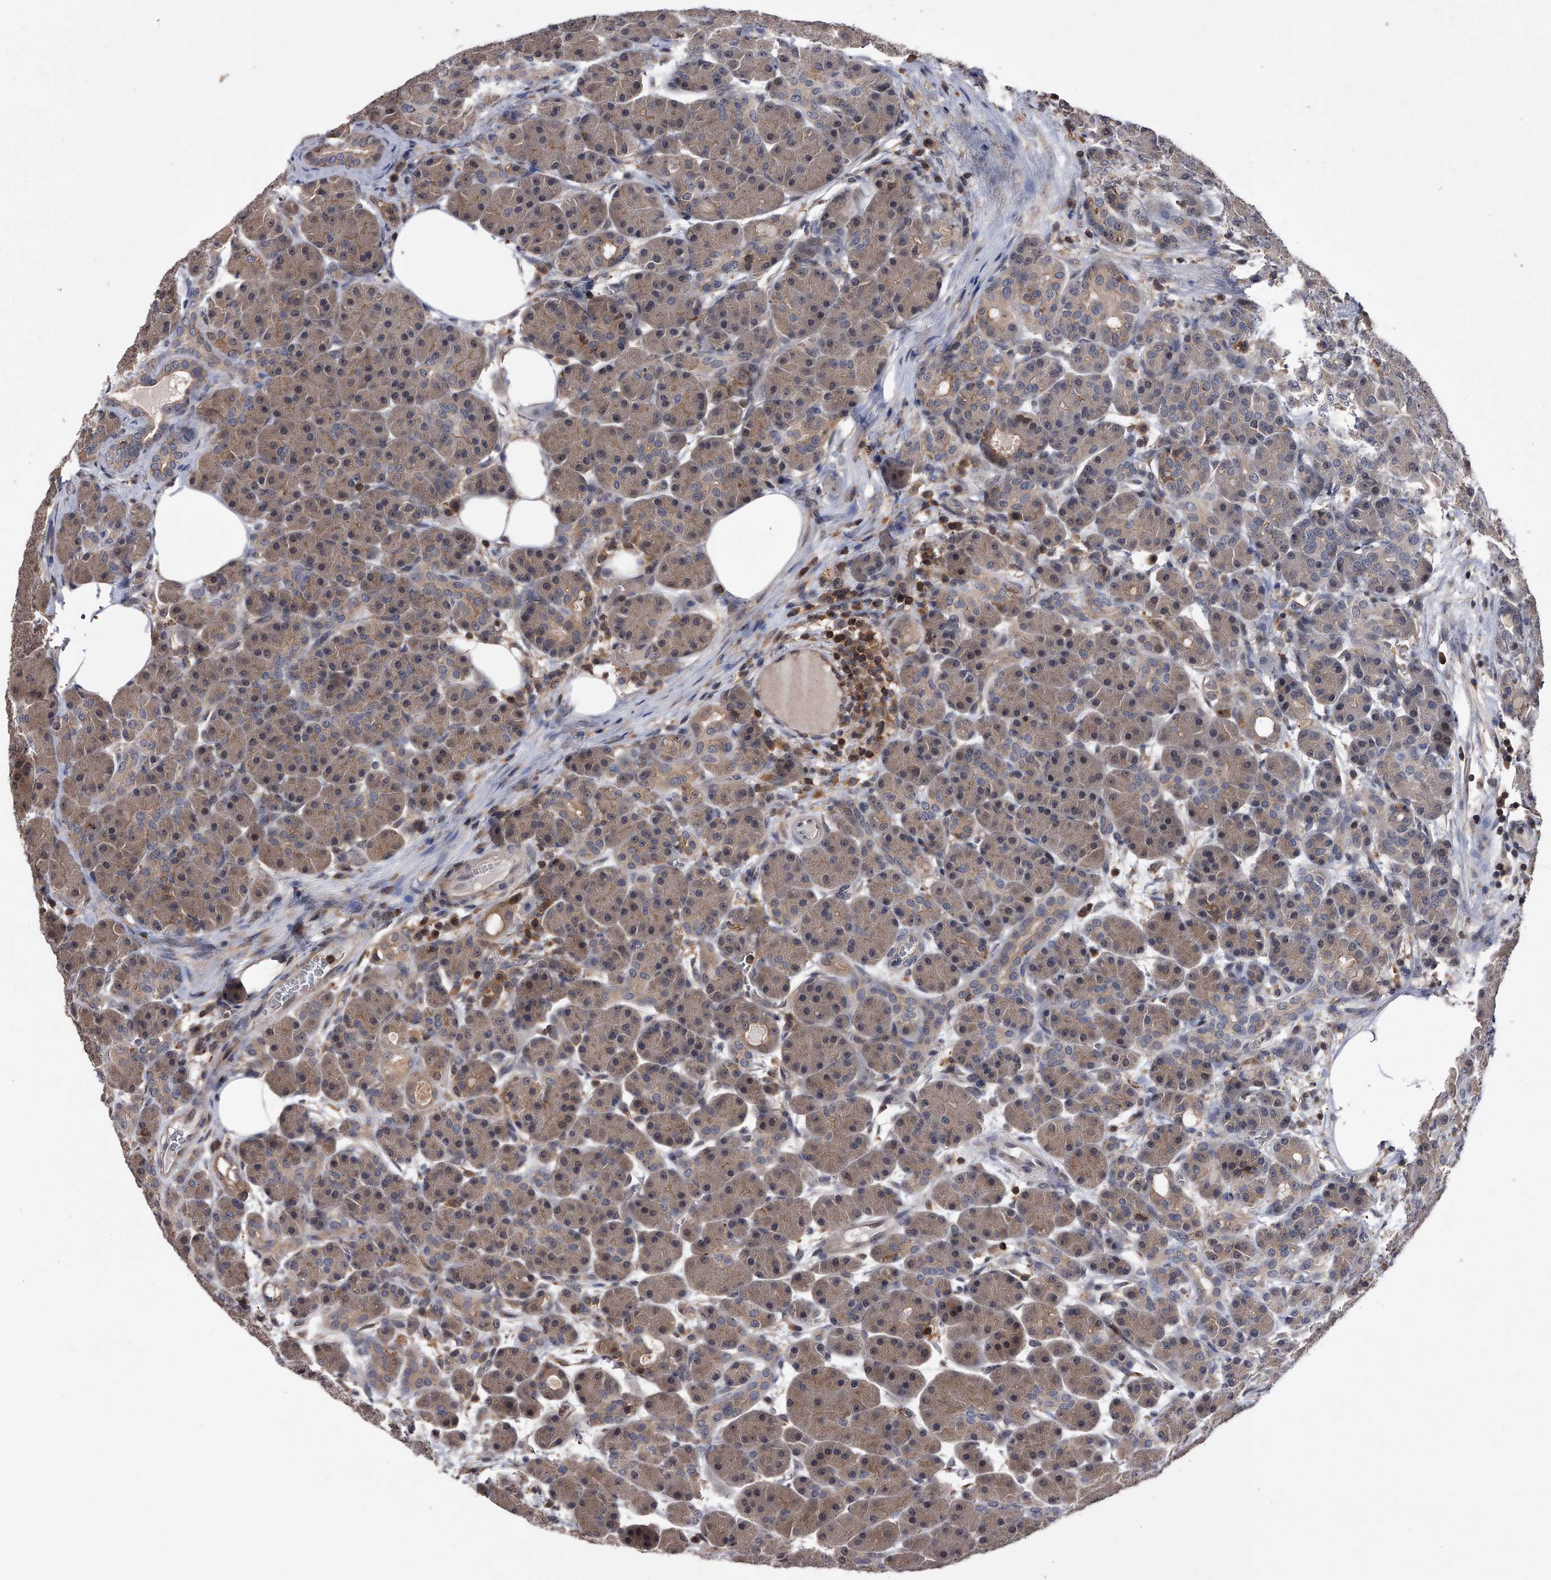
{"staining": {"intensity": "moderate", "quantity": "25%-75%", "location": "cytoplasmic/membranous"}, "tissue": "pancreas", "cell_type": "Exocrine glandular cells", "image_type": "normal", "snomed": [{"axis": "morphology", "description": "Normal tissue, NOS"}, {"axis": "topography", "description": "Pancreas"}], "caption": "The image demonstrates a brown stain indicating the presence of a protein in the cytoplasmic/membranous of exocrine glandular cells in pancreas. Using DAB (3,3'-diaminobenzidine) (brown) and hematoxylin (blue) stains, captured at high magnification using brightfield microscopy.", "gene": "PAN3", "patient": {"sex": "male", "age": 63}}